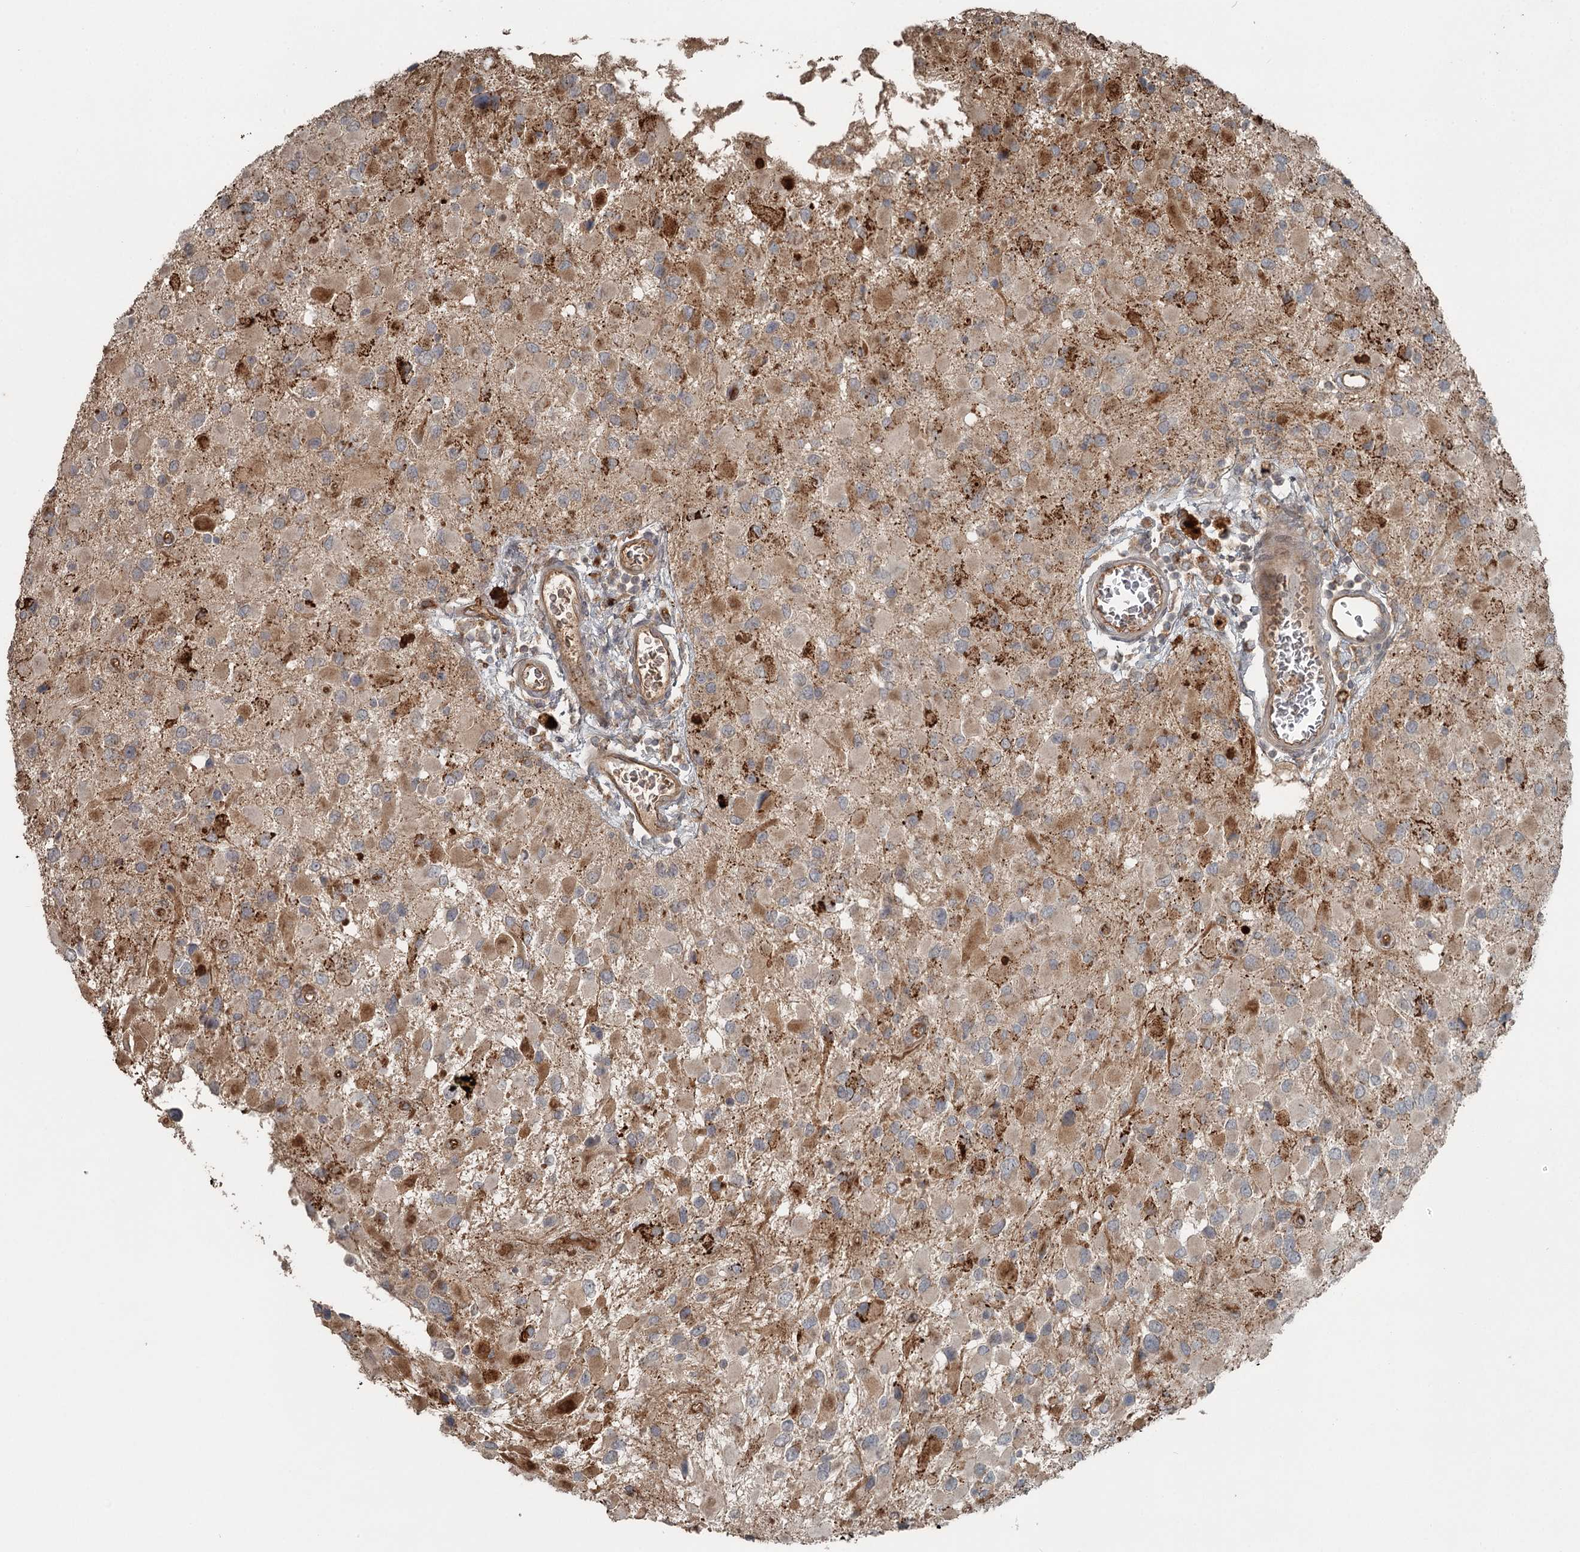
{"staining": {"intensity": "moderate", "quantity": "25%-75%", "location": "cytoplasmic/membranous"}, "tissue": "glioma", "cell_type": "Tumor cells", "image_type": "cancer", "snomed": [{"axis": "morphology", "description": "Glioma, malignant, High grade"}, {"axis": "topography", "description": "Brain"}], "caption": "Immunohistochemical staining of human glioma reveals medium levels of moderate cytoplasmic/membranous expression in approximately 25%-75% of tumor cells.", "gene": "SLC39A8", "patient": {"sex": "male", "age": 53}}